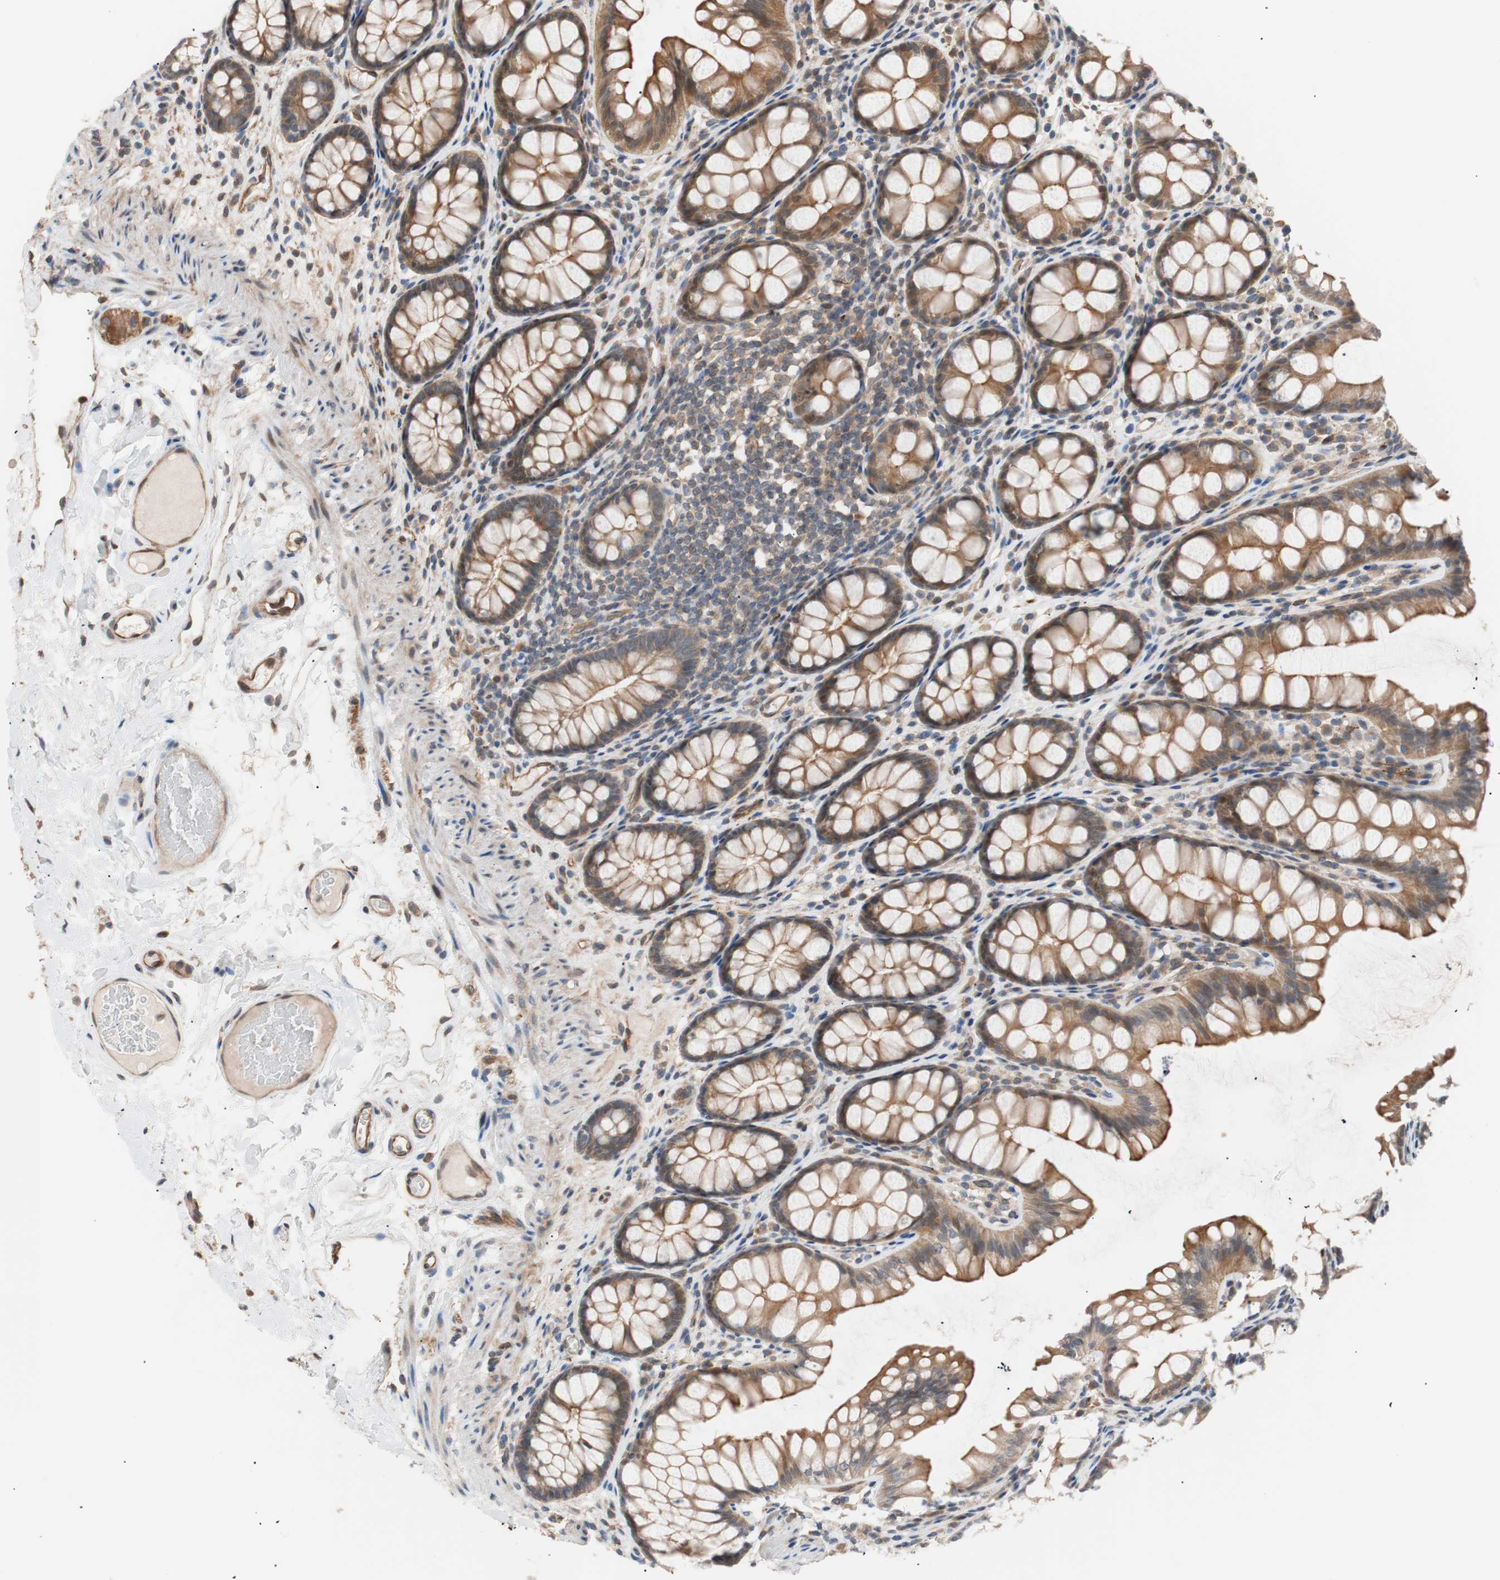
{"staining": {"intensity": "moderate", "quantity": "25%-75%", "location": "cytoplasmic/membranous"}, "tissue": "colon", "cell_type": "Endothelial cells", "image_type": "normal", "snomed": [{"axis": "morphology", "description": "Normal tissue, NOS"}, {"axis": "topography", "description": "Colon"}], "caption": "IHC photomicrograph of unremarkable colon: colon stained using IHC displays medium levels of moderate protein expression localized specifically in the cytoplasmic/membranous of endothelial cells, appearing as a cytoplasmic/membranous brown color.", "gene": "SMG1", "patient": {"sex": "female", "age": 55}}